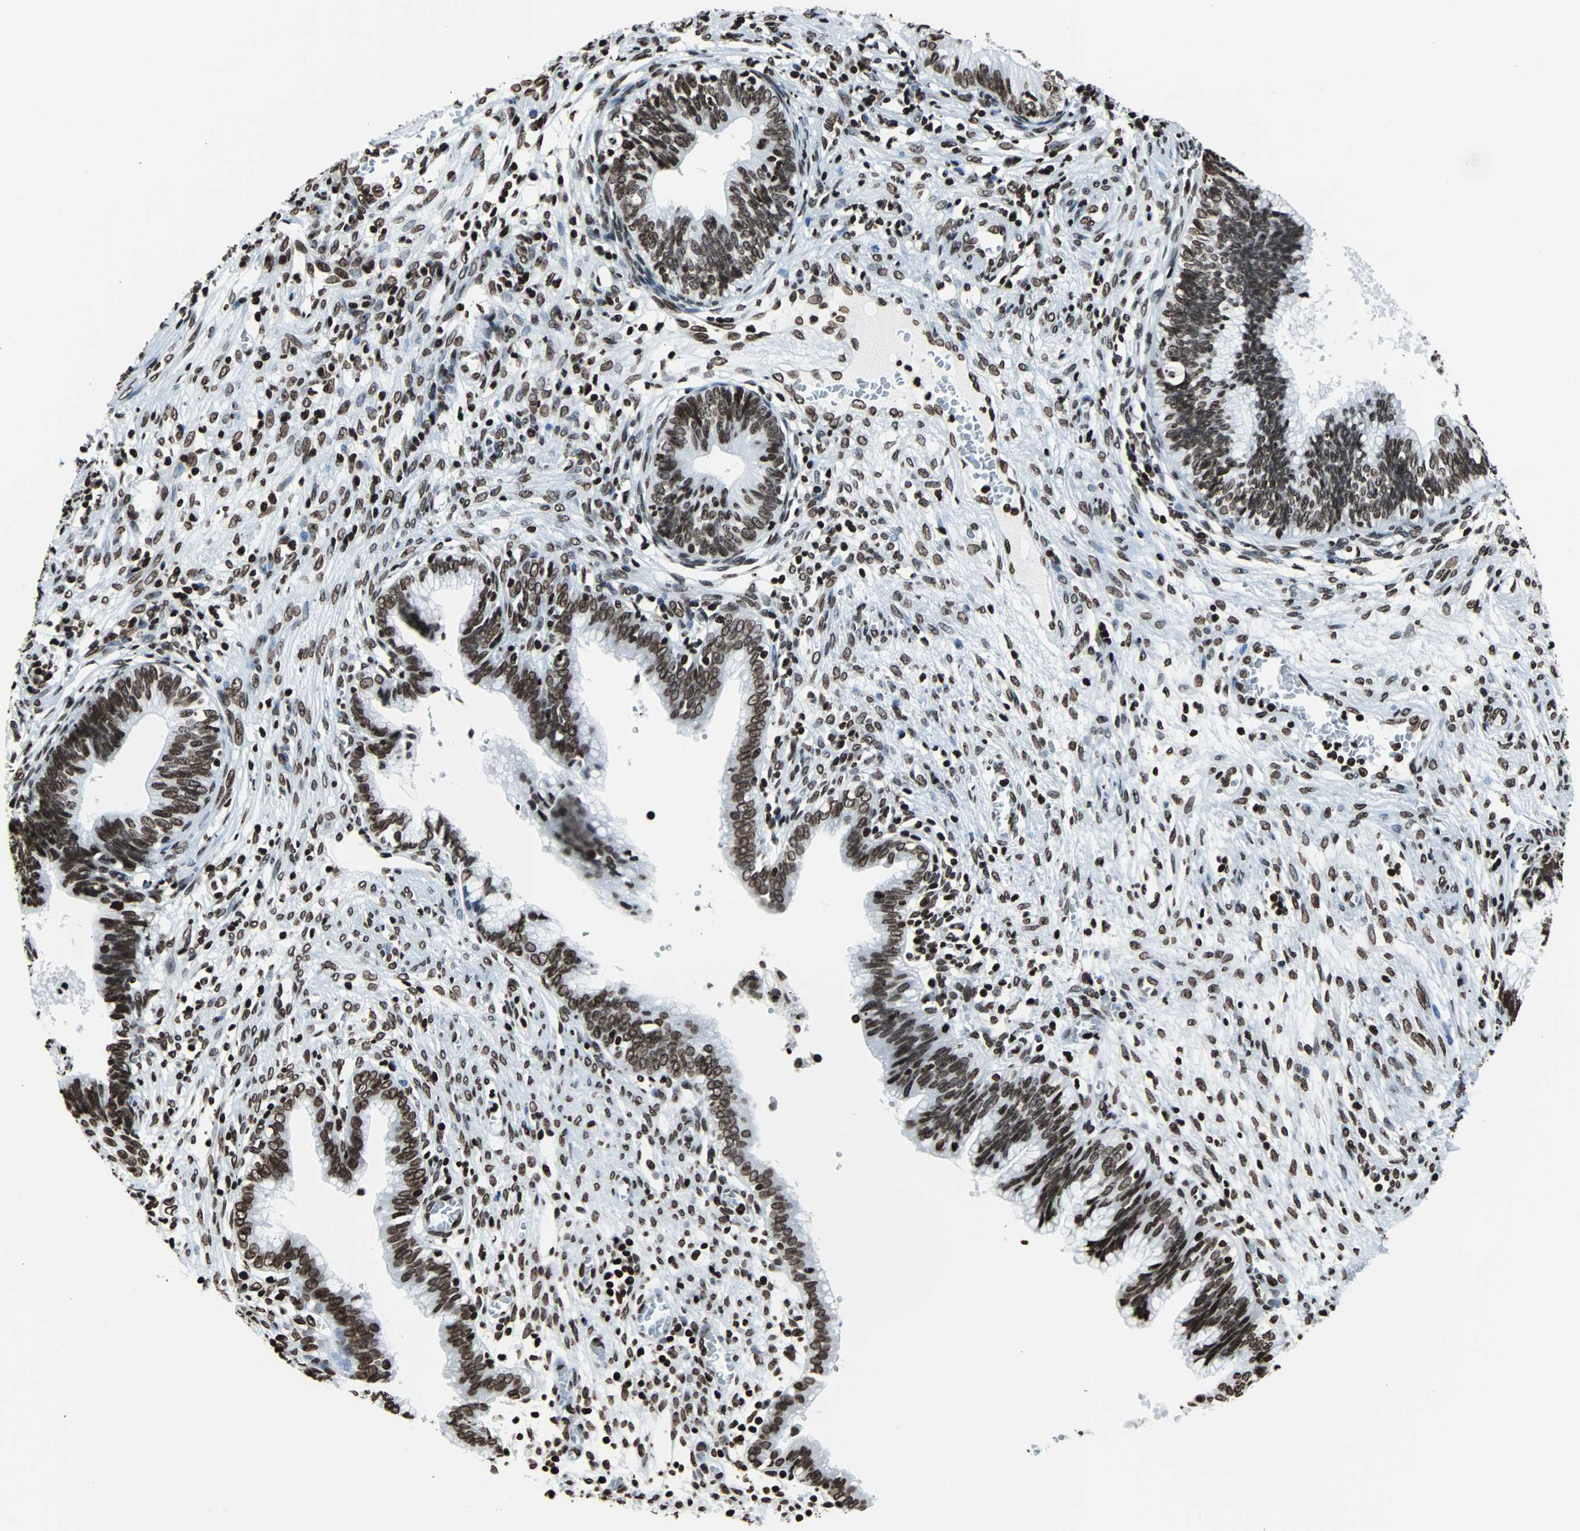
{"staining": {"intensity": "strong", "quantity": ">75%", "location": "nuclear"}, "tissue": "cervical cancer", "cell_type": "Tumor cells", "image_type": "cancer", "snomed": [{"axis": "morphology", "description": "Adenocarcinoma, NOS"}, {"axis": "topography", "description": "Cervix"}], "caption": "The immunohistochemical stain shows strong nuclear expression in tumor cells of cervical cancer tissue. (DAB (3,3'-diaminobenzidine) = brown stain, brightfield microscopy at high magnification).", "gene": "H2BC18", "patient": {"sex": "female", "age": 44}}